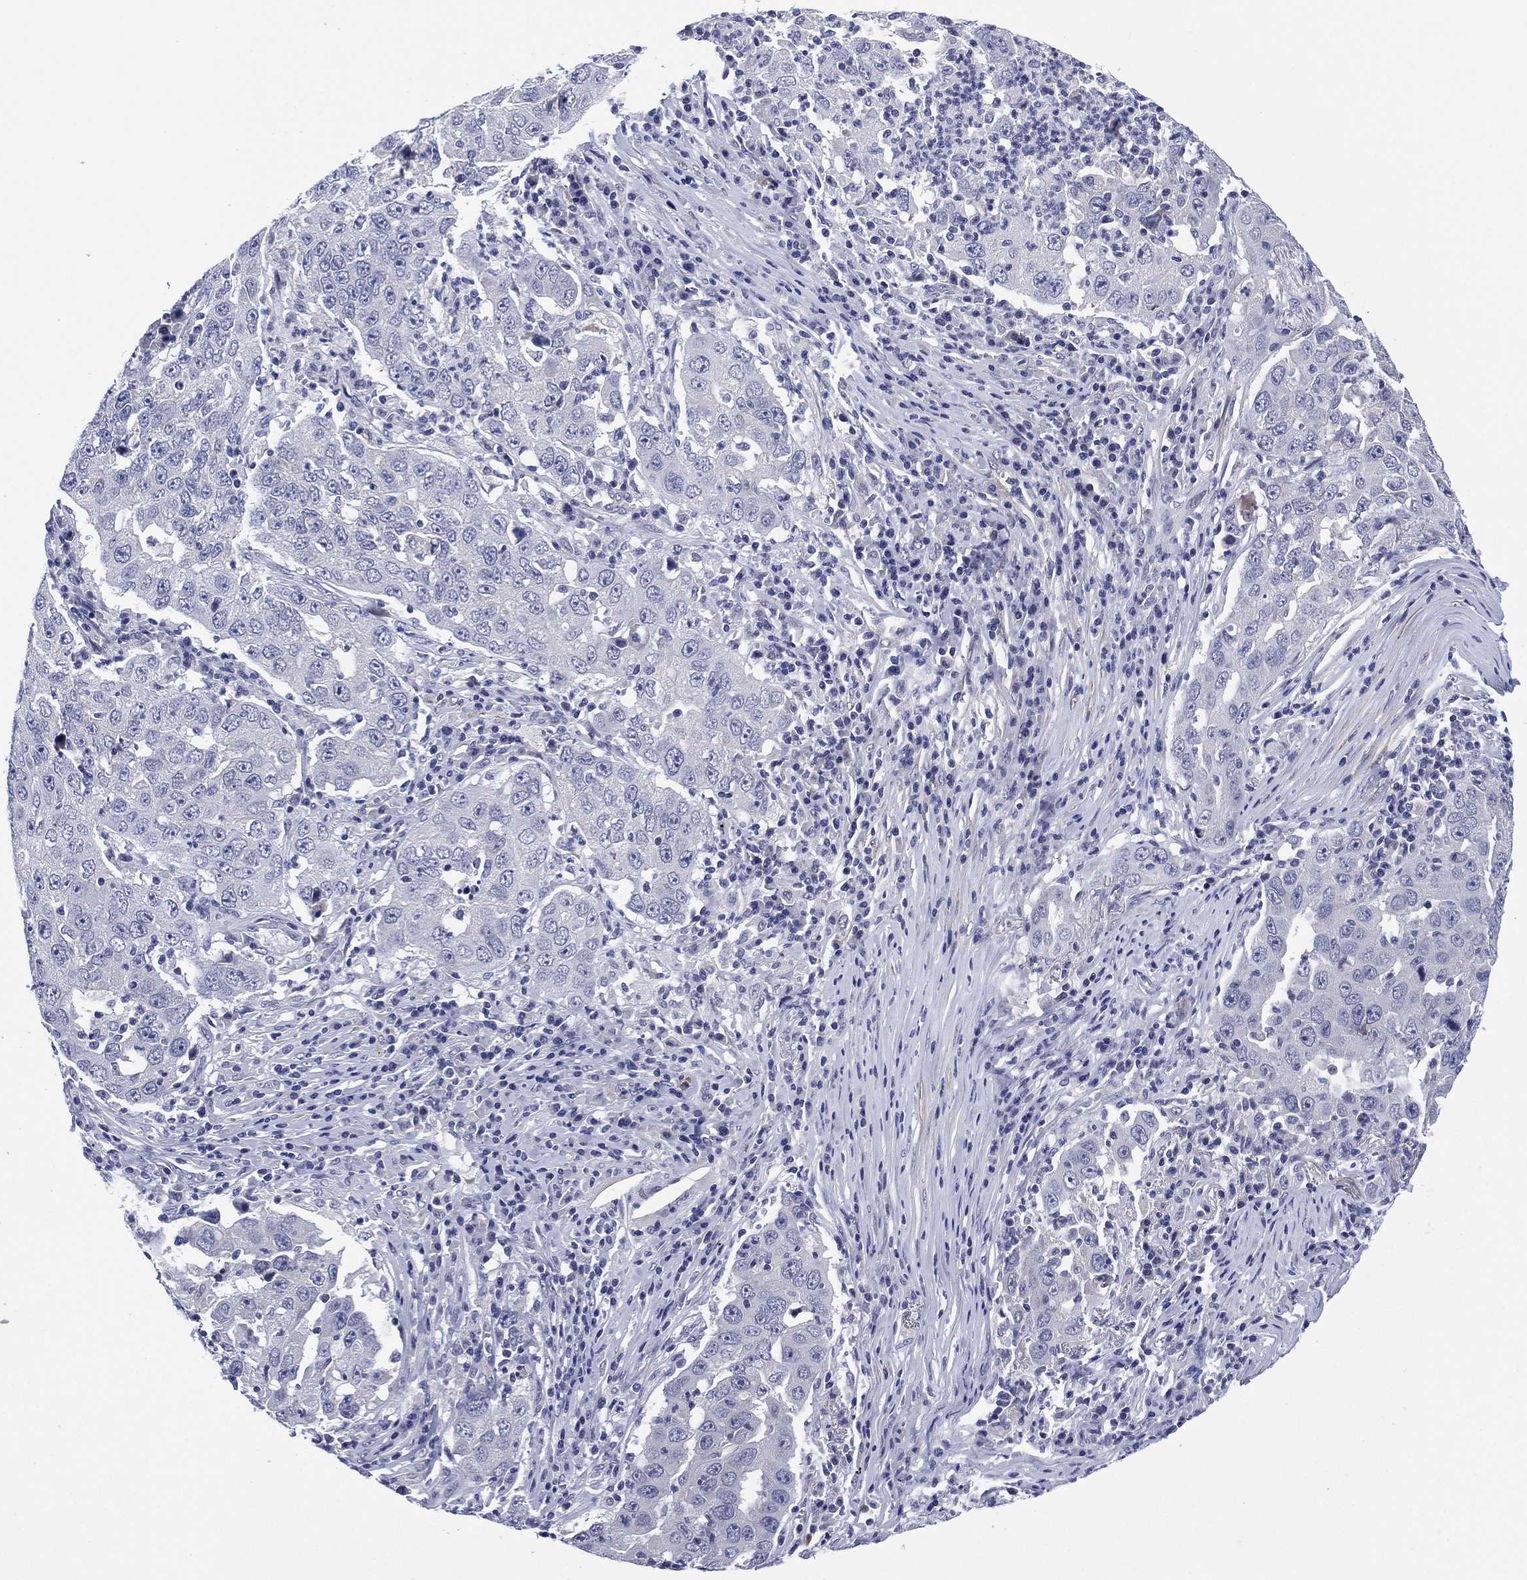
{"staining": {"intensity": "negative", "quantity": "none", "location": "none"}, "tissue": "lung cancer", "cell_type": "Tumor cells", "image_type": "cancer", "snomed": [{"axis": "morphology", "description": "Adenocarcinoma, NOS"}, {"axis": "topography", "description": "Lung"}], "caption": "There is no significant positivity in tumor cells of lung cancer (adenocarcinoma).", "gene": "CLIP3", "patient": {"sex": "male", "age": 73}}